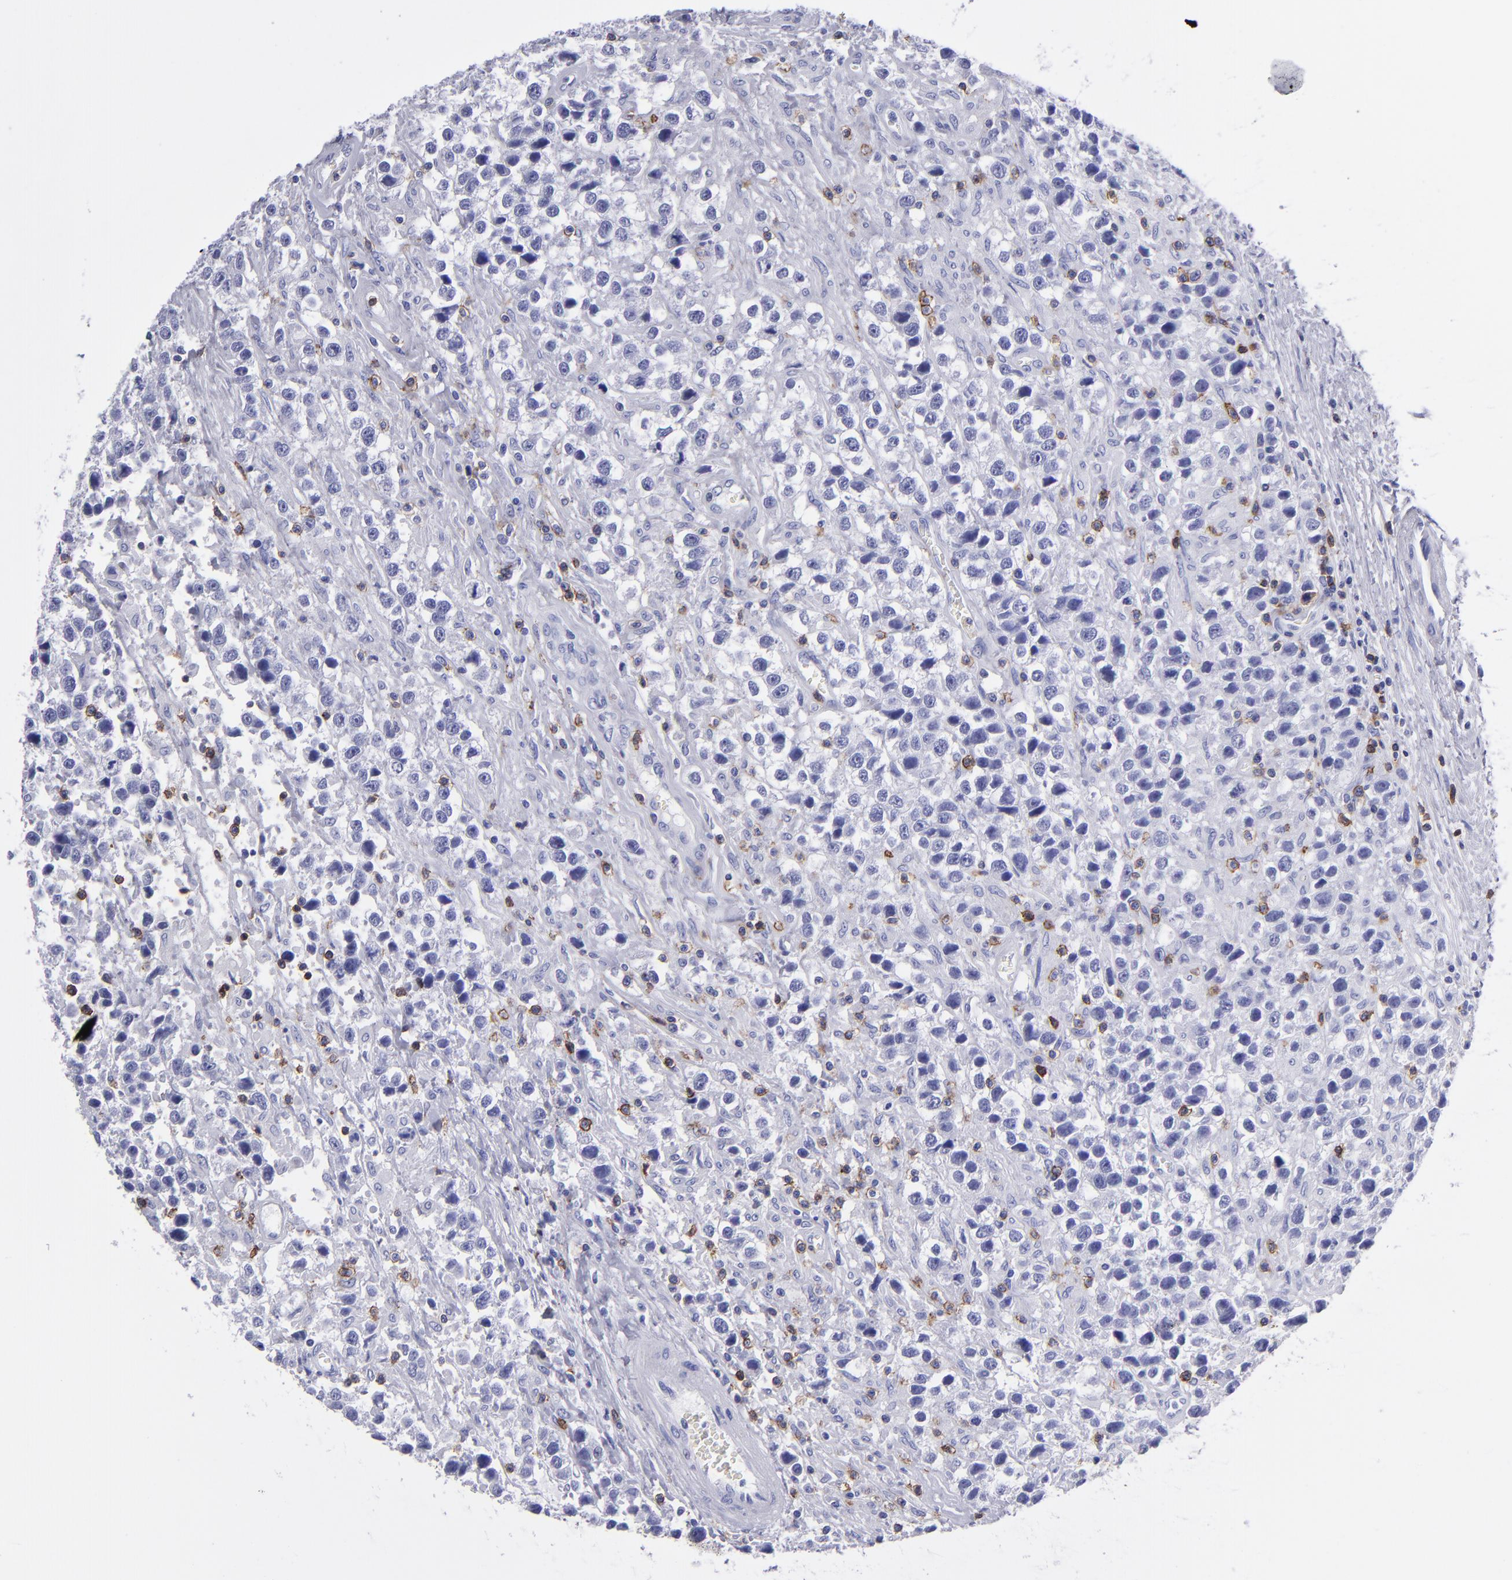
{"staining": {"intensity": "negative", "quantity": "none", "location": "none"}, "tissue": "testis cancer", "cell_type": "Tumor cells", "image_type": "cancer", "snomed": [{"axis": "morphology", "description": "Seminoma, NOS"}, {"axis": "topography", "description": "Testis"}], "caption": "The IHC image has no significant expression in tumor cells of testis seminoma tissue. (Brightfield microscopy of DAB (3,3'-diaminobenzidine) immunohistochemistry (IHC) at high magnification).", "gene": "CD6", "patient": {"sex": "male", "age": 43}}